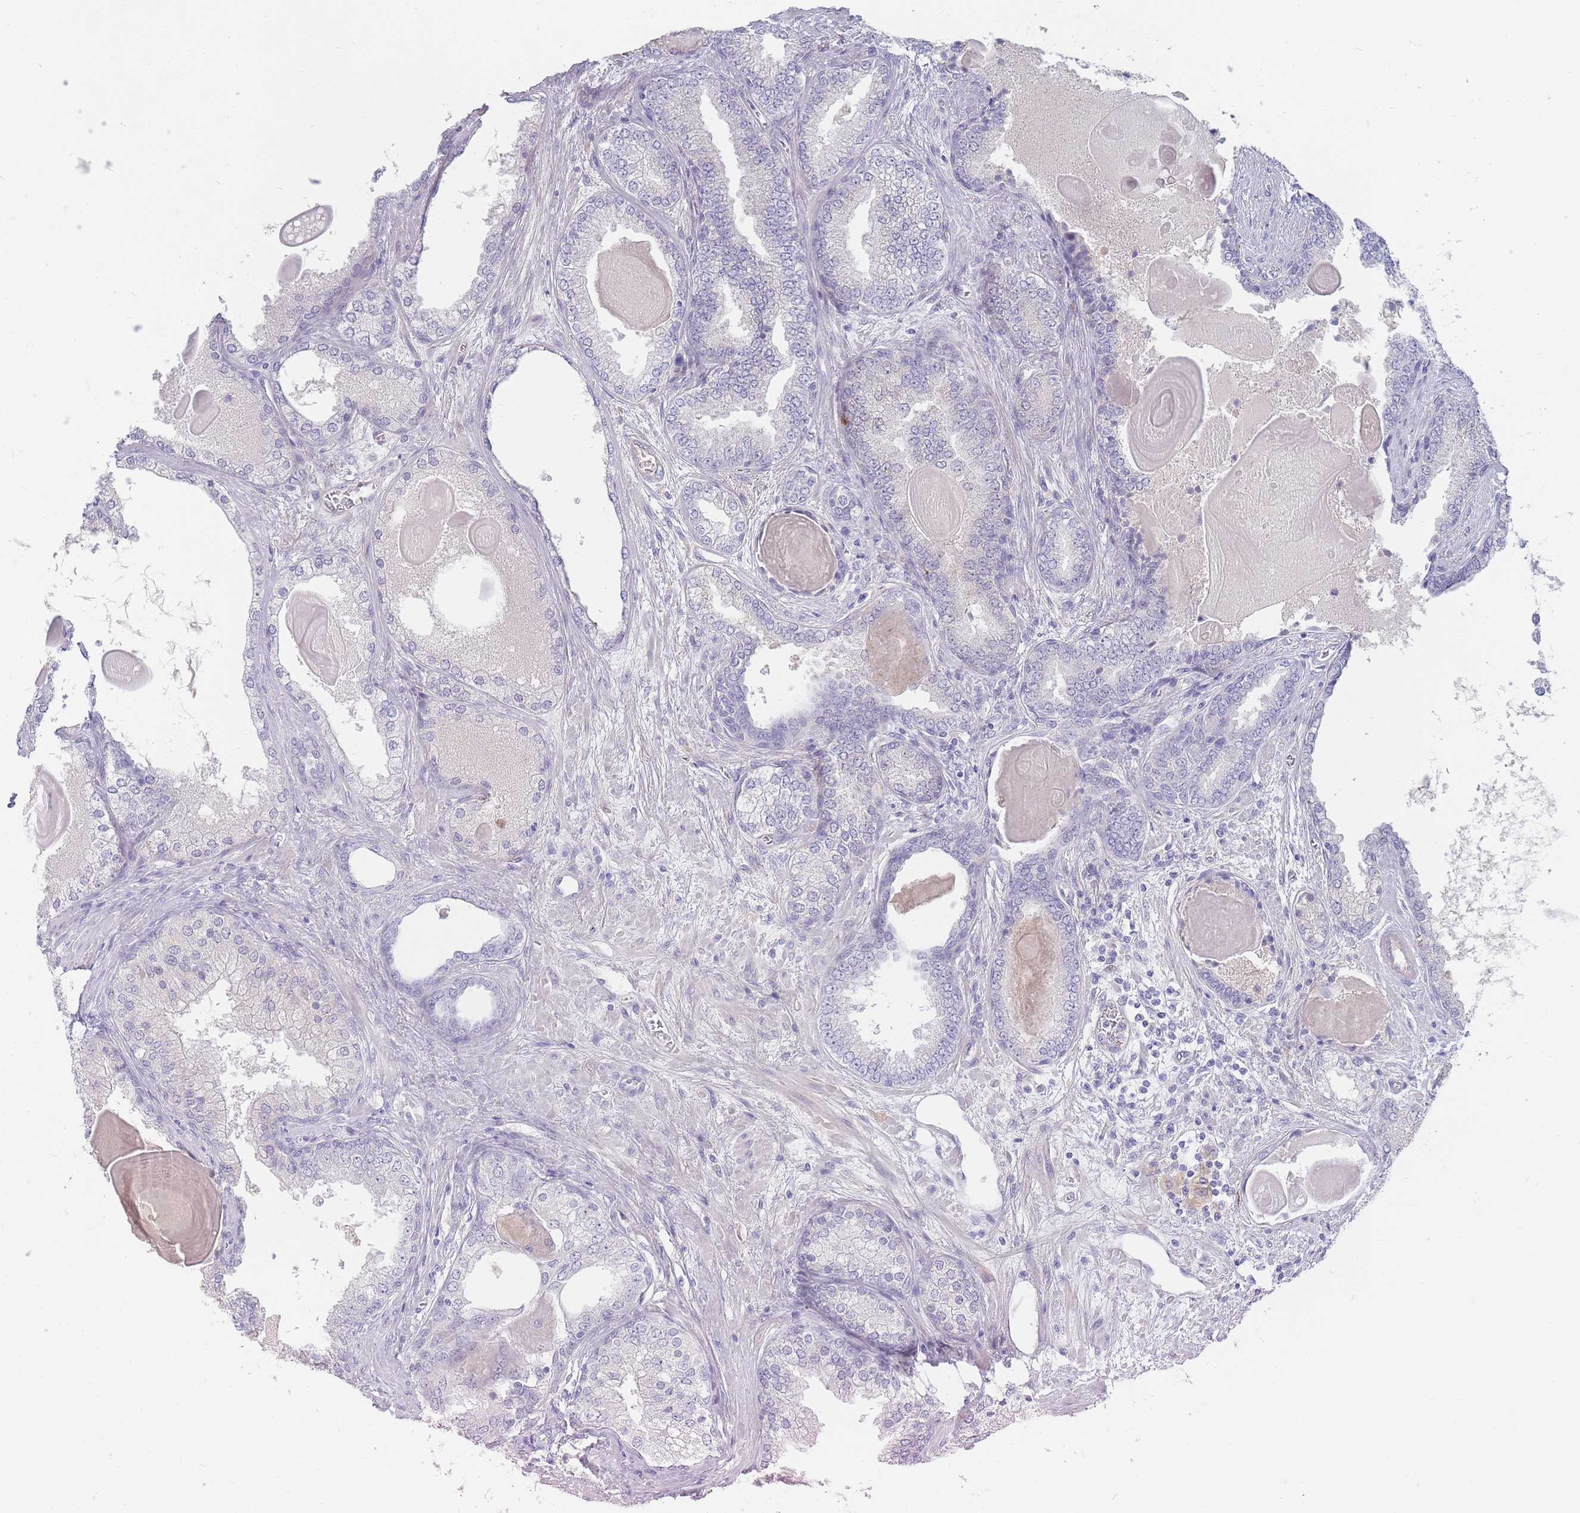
{"staining": {"intensity": "negative", "quantity": "none", "location": "none"}, "tissue": "prostate cancer", "cell_type": "Tumor cells", "image_type": "cancer", "snomed": [{"axis": "morphology", "description": "Adenocarcinoma, High grade"}, {"axis": "topography", "description": "Prostate"}], "caption": "Tumor cells show no significant protein positivity in prostate cancer.", "gene": "PRG4", "patient": {"sex": "male", "age": 63}}